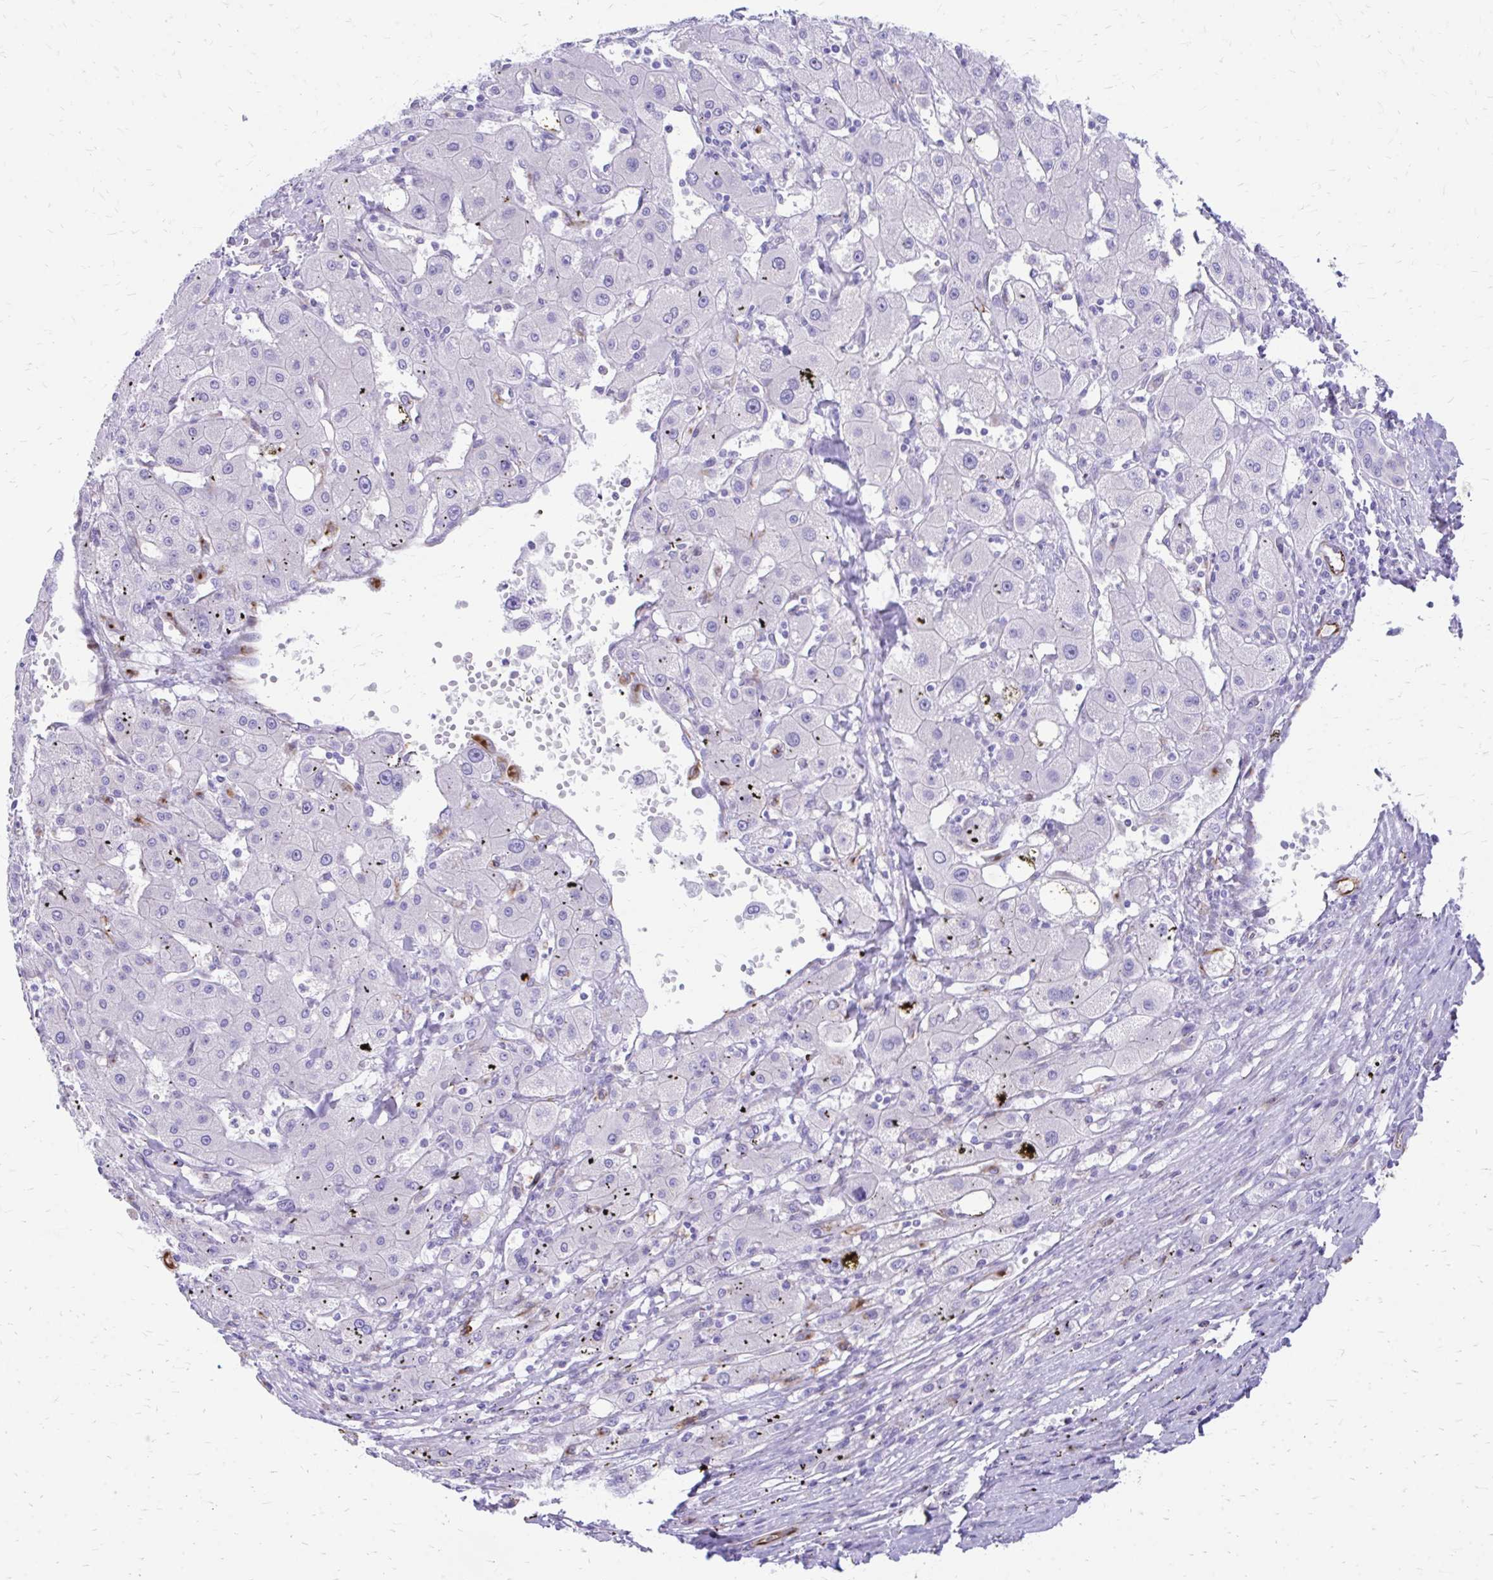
{"staining": {"intensity": "negative", "quantity": "none", "location": "none"}, "tissue": "liver cancer", "cell_type": "Tumor cells", "image_type": "cancer", "snomed": [{"axis": "morphology", "description": "Carcinoma, Hepatocellular, NOS"}, {"axis": "topography", "description": "Liver"}], "caption": "Tumor cells show no significant protein positivity in liver cancer (hepatocellular carcinoma).", "gene": "ZNF699", "patient": {"sex": "male", "age": 72}}